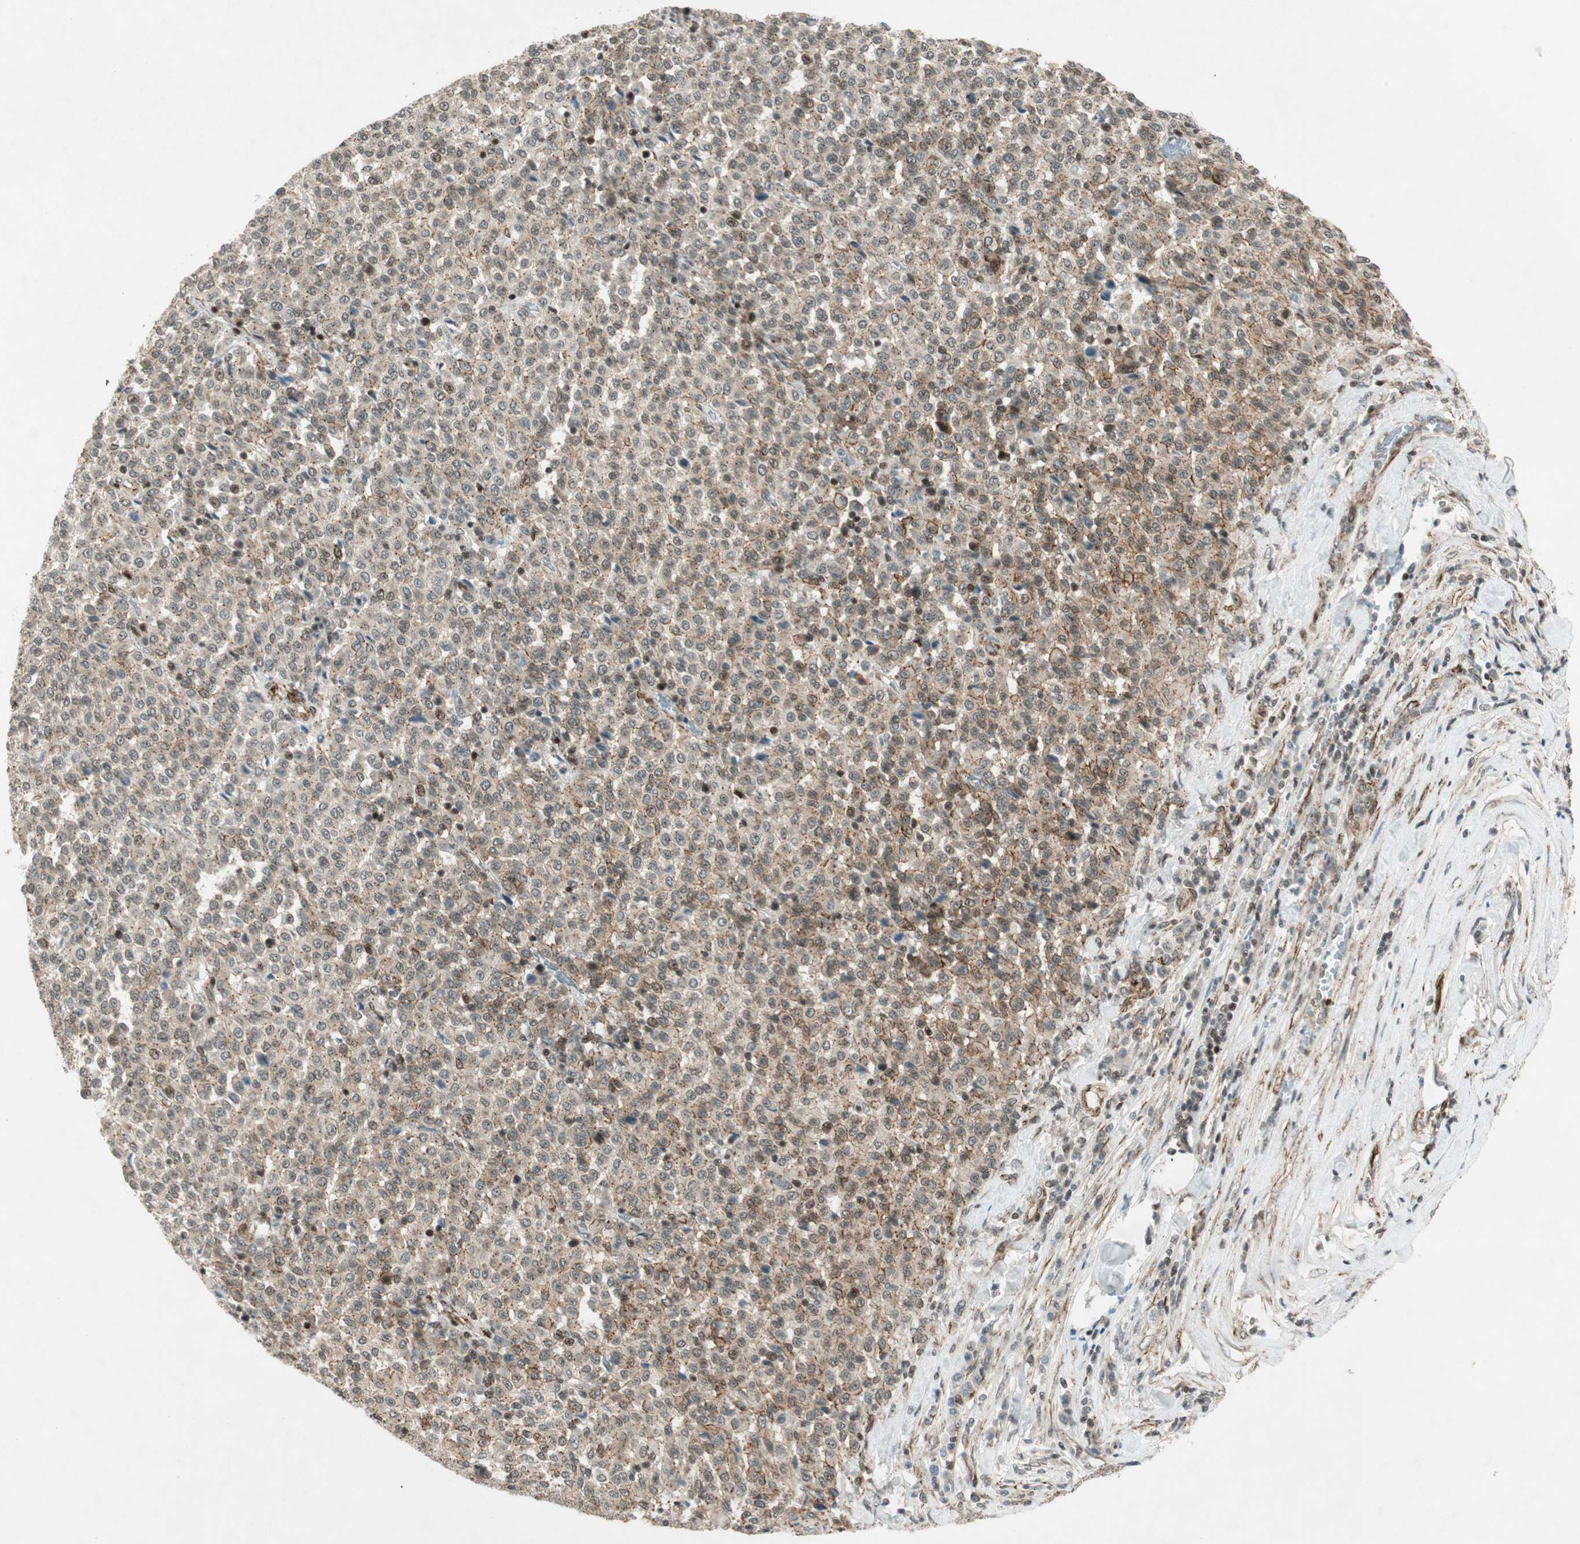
{"staining": {"intensity": "moderate", "quantity": ">75%", "location": "cytoplasmic/membranous"}, "tissue": "melanoma", "cell_type": "Tumor cells", "image_type": "cancer", "snomed": [{"axis": "morphology", "description": "Malignant melanoma, Metastatic site"}, {"axis": "topography", "description": "Pancreas"}], "caption": "Immunohistochemical staining of malignant melanoma (metastatic site) displays medium levels of moderate cytoplasmic/membranous expression in about >75% of tumor cells.", "gene": "CDK19", "patient": {"sex": "female", "age": 30}}